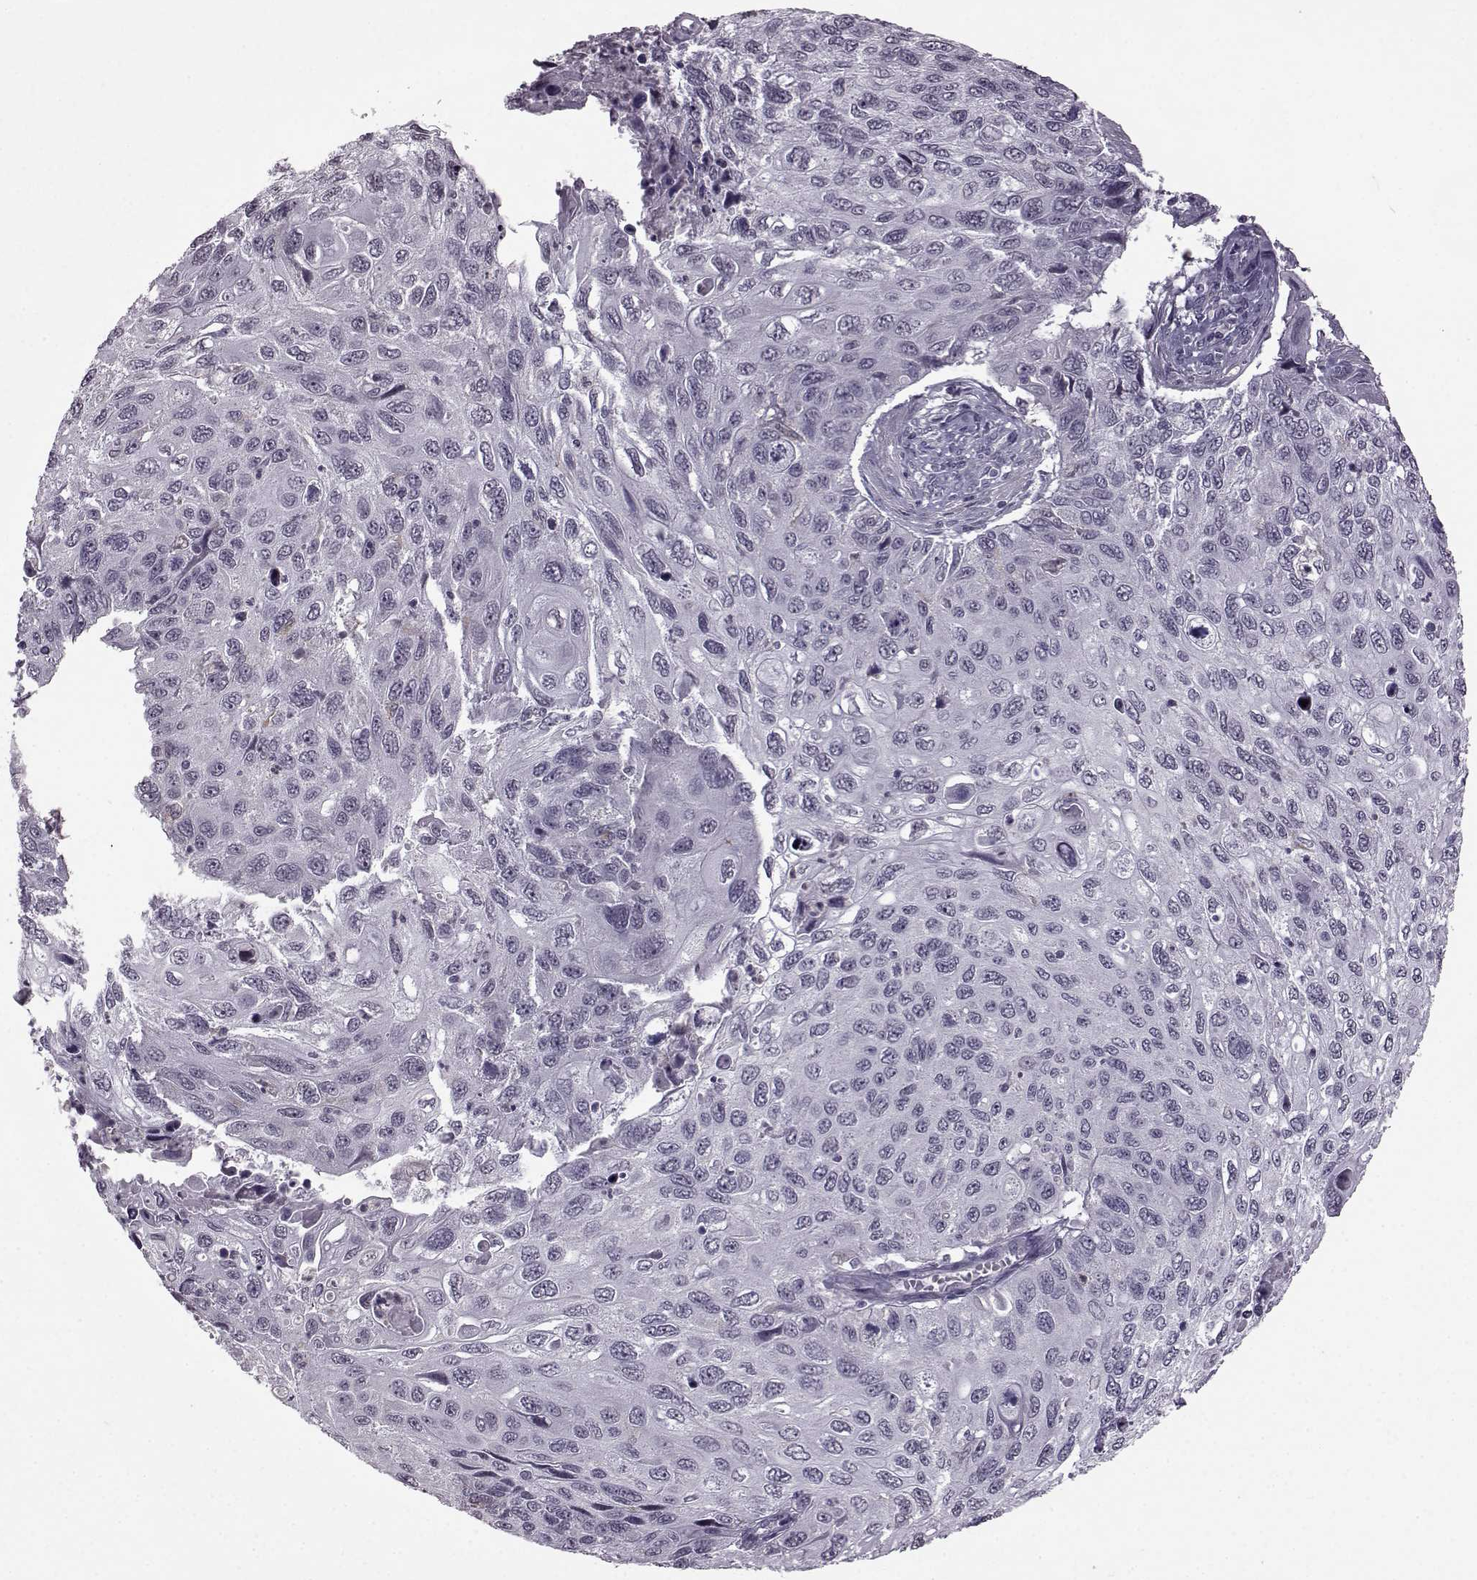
{"staining": {"intensity": "negative", "quantity": "none", "location": "none"}, "tissue": "cervical cancer", "cell_type": "Tumor cells", "image_type": "cancer", "snomed": [{"axis": "morphology", "description": "Squamous cell carcinoma, NOS"}, {"axis": "topography", "description": "Cervix"}], "caption": "An immunohistochemistry (IHC) image of squamous cell carcinoma (cervical) is shown. There is no staining in tumor cells of squamous cell carcinoma (cervical). Nuclei are stained in blue.", "gene": "SLC28A2", "patient": {"sex": "female", "age": 70}}